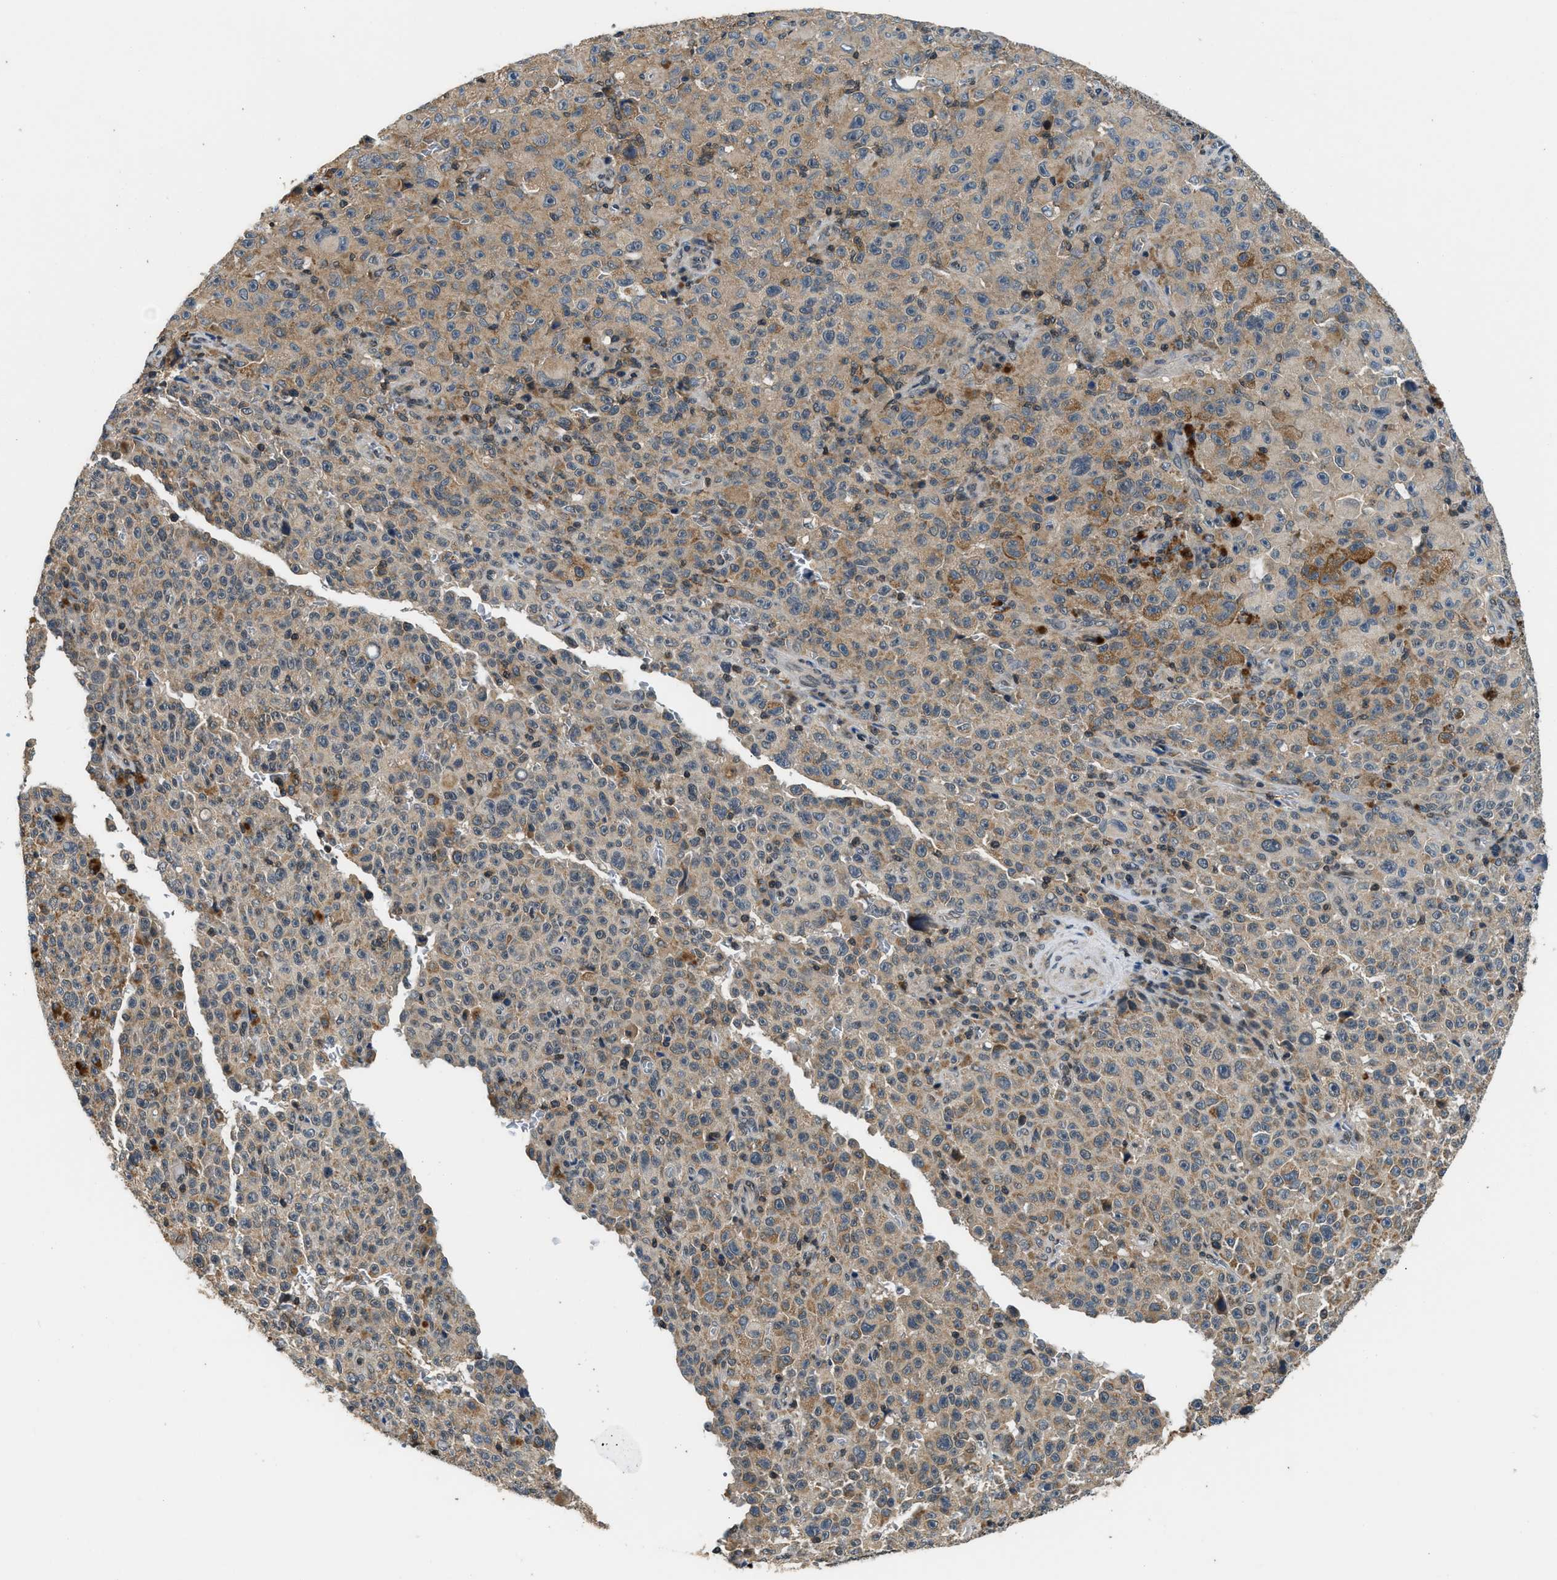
{"staining": {"intensity": "moderate", "quantity": ">75%", "location": "cytoplasmic/membranous"}, "tissue": "melanoma", "cell_type": "Tumor cells", "image_type": "cancer", "snomed": [{"axis": "morphology", "description": "Malignant melanoma, NOS"}, {"axis": "topography", "description": "Skin"}], "caption": "Malignant melanoma stained with DAB (3,3'-diaminobenzidine) immunohistochemistry (IHC) shows medium levels of moderate cytoplasmic/membranous positivity in about >75% of tumor cells. The protein of interest is stained brown, and the nuclei are stained in blue (DAB (3,3'-diaminobenzidine) IHC with brightfield microscopy, high magnification).", "gene": "MTMR1", "patient": {"sex": "female", "age": 82}}